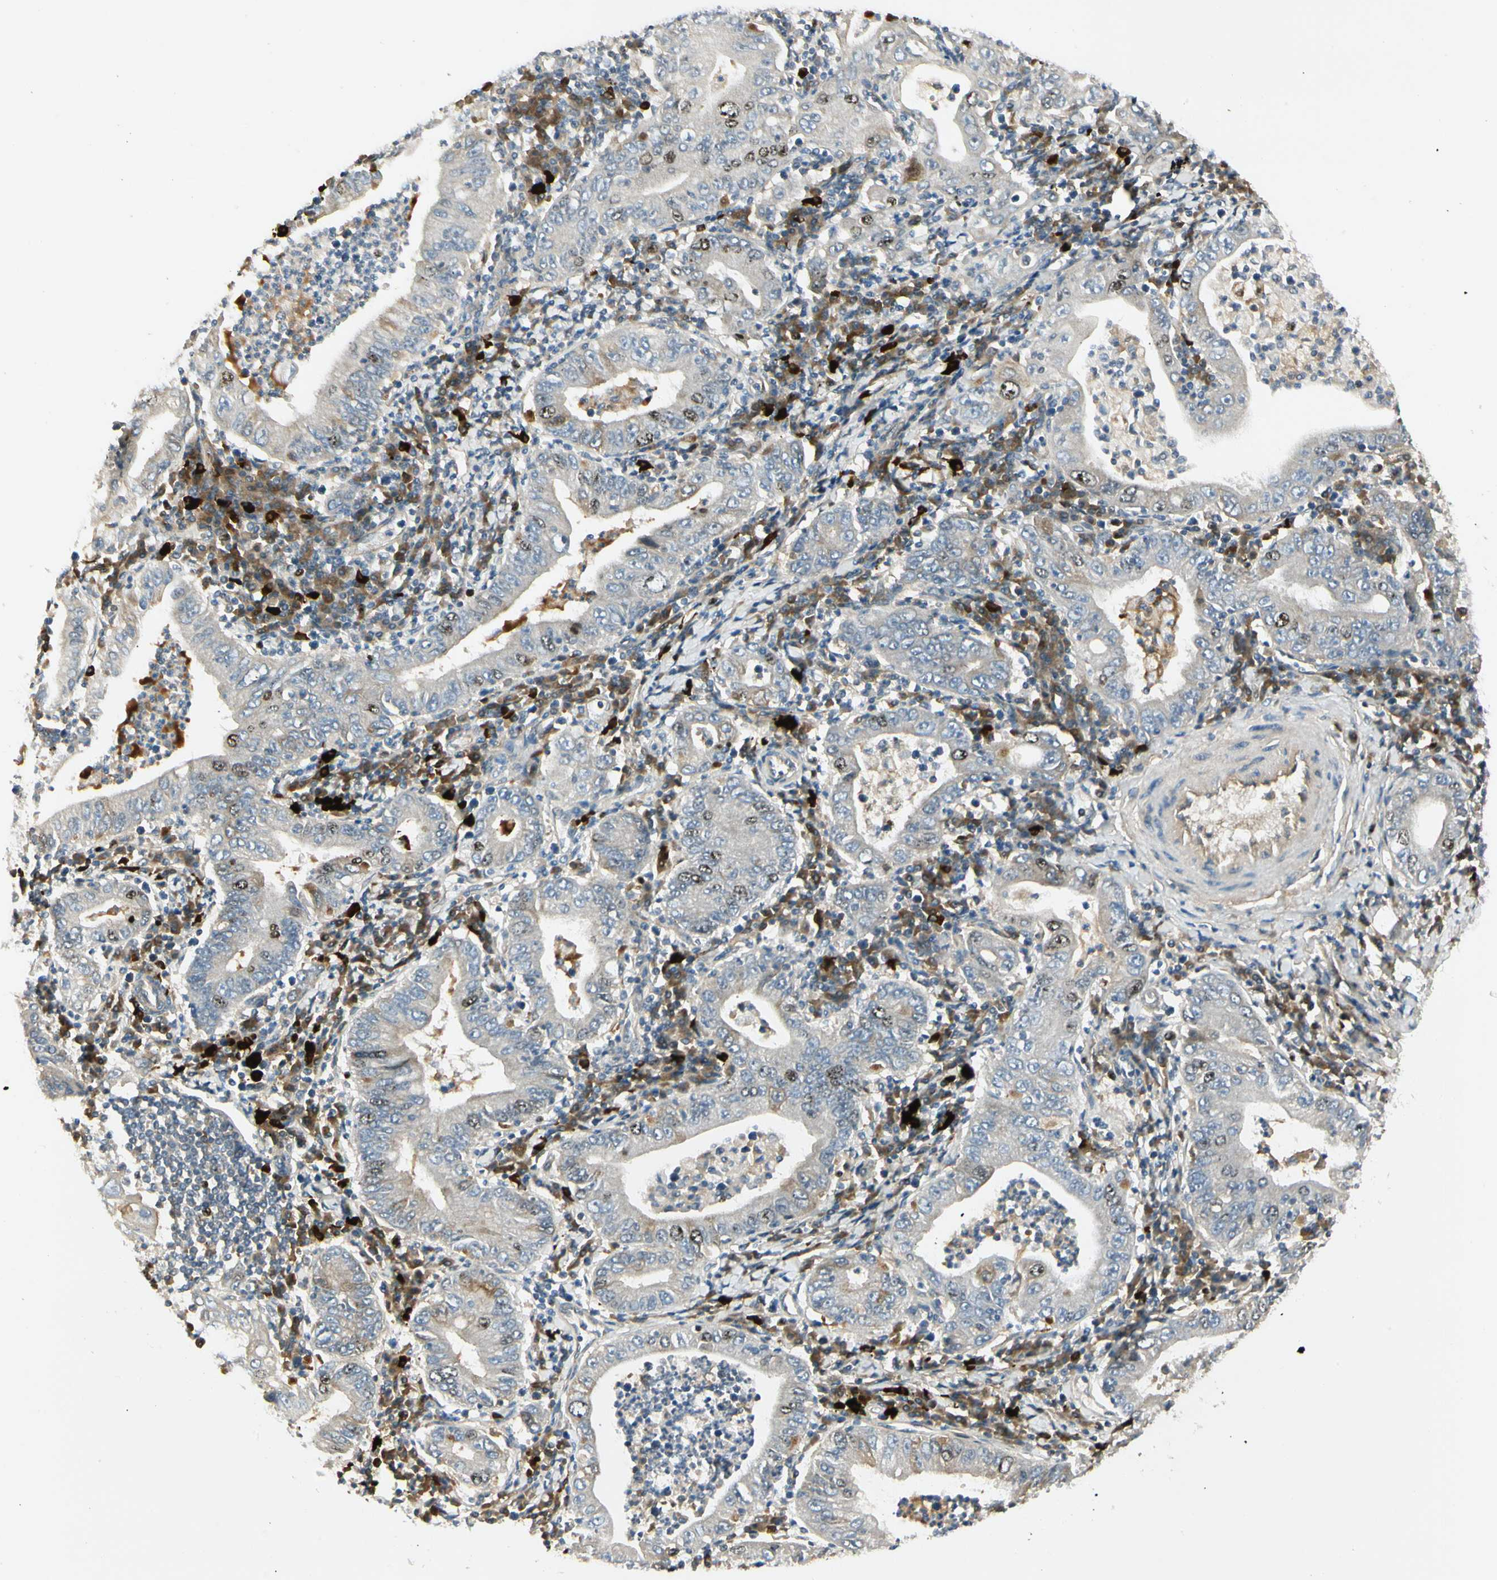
{"staining": {"intensity": "moderate", "quantity": "<25%", "location": "nuclear"}, "tissue": "stomach cancer", "cell_type": "Tumor cells", "image_type": "cancer", "snomed": [{"axis": "morphology", "description": "Normal tissue, NOS"}, {"axis": "morphology", "description": "Adenocarcinoma, NOS"}, {"axis": "topography", "description": "Esophagus"}, {"axis": "topography", "description": "Stomach, upper"}, {"axis": "topography", "description": "Peripheral nerve tissue"}], "caption": "The image exhibits staining of stomach cancer (adenocarcinoma), revealing moderate nuclear protein expression (brown color) within tumor cells.", "gene": "PITX1", "patient": {"sex": "male", "age": 62}}